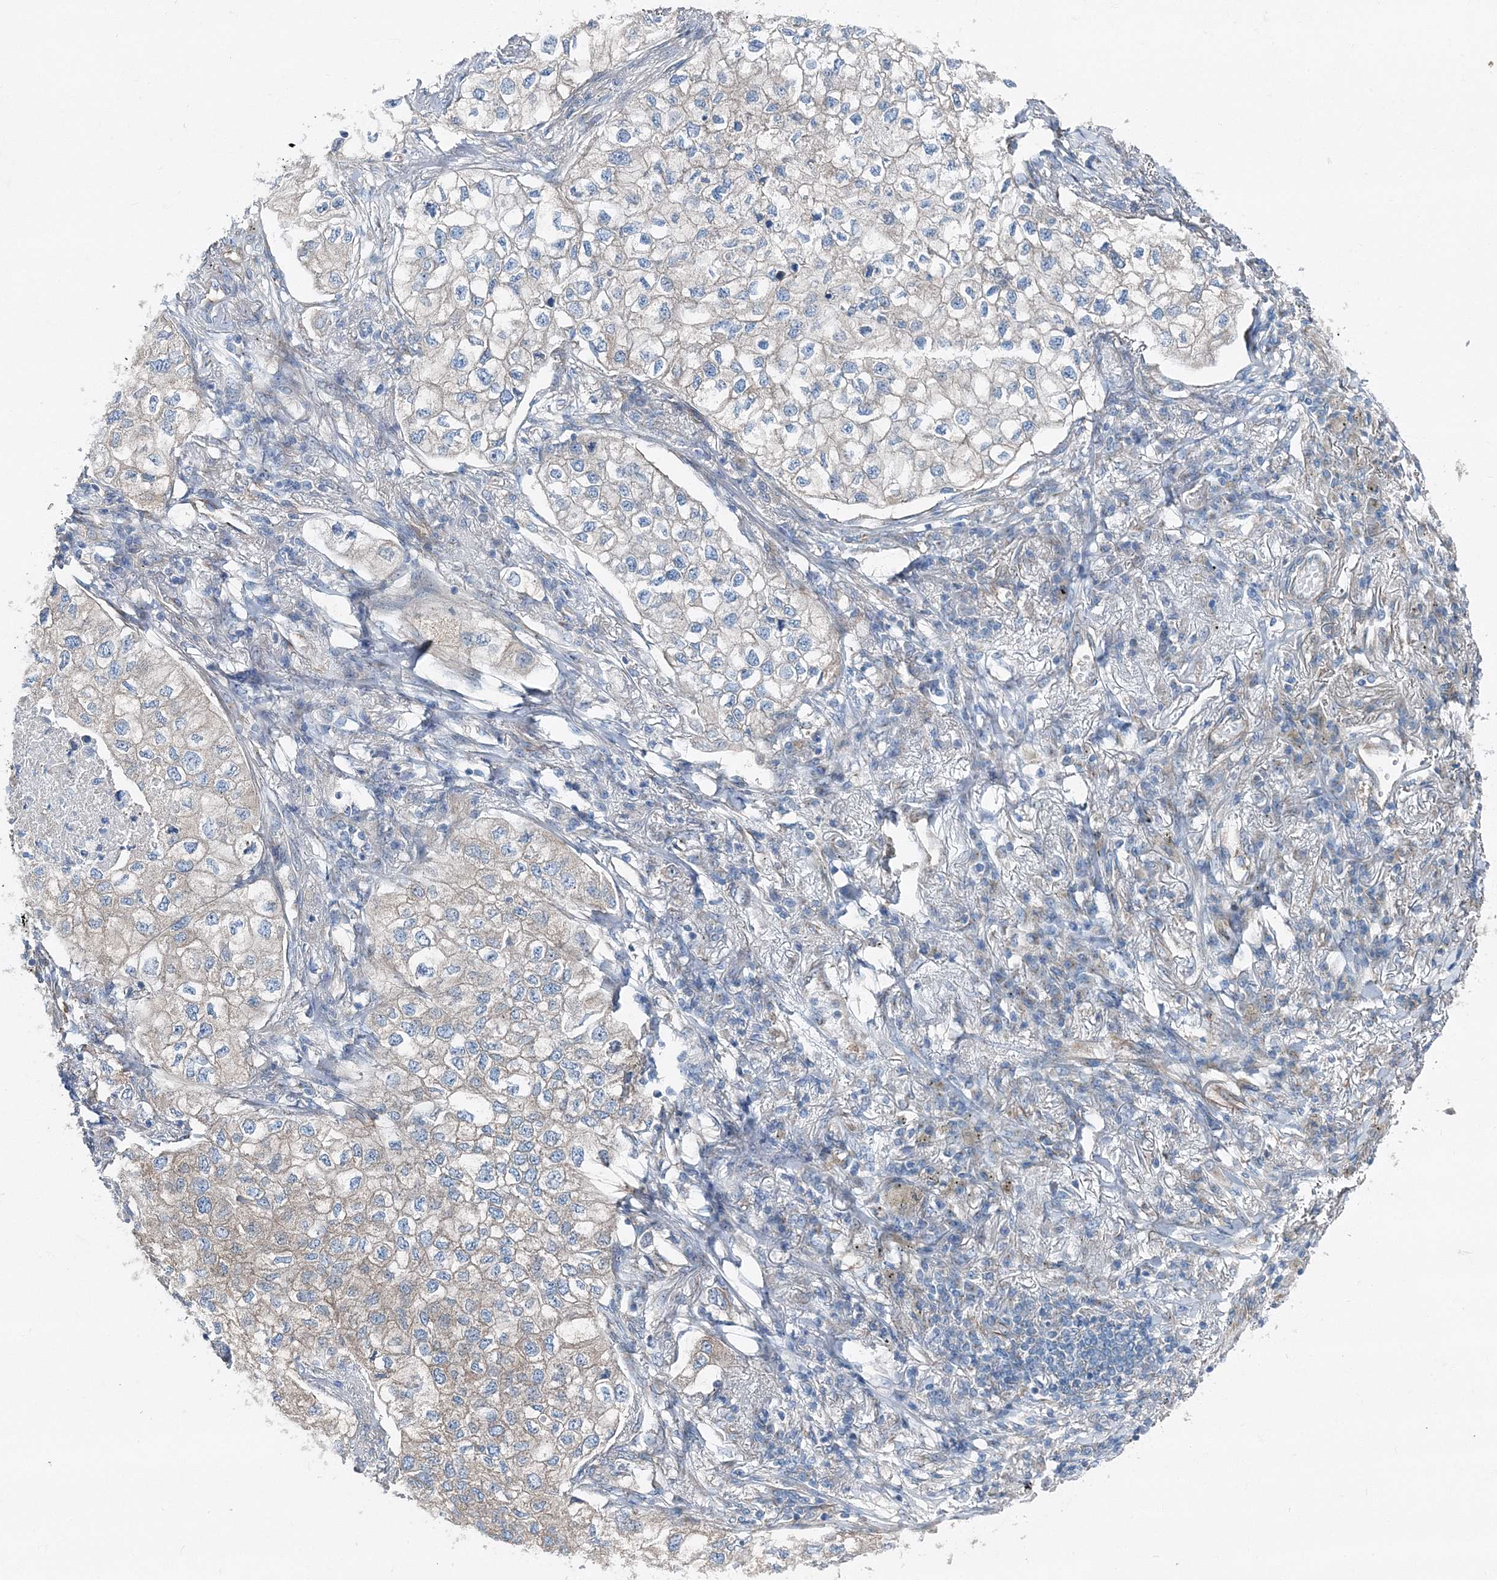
{"staining": {"intensity": "weak", "quantity": "<25%", "location": "cytoplasmic/membranous"}, "tissue": "lung cancer", "cell_type": "Tumor cells", "image_type": "cancer", "snomed": [{"axis": "morphology", "description": "Adenocarcinoma, NOS"}, {"axis": "topography", "description": "Lung"}], "caption": "IHC histopathology image of human lung cancer stained for a protein (brown), which demonstrates no expression in tumor cells. (DAB (3,3'-diaminobenzidine) immunohistochemistry visualized using brightfield microscopy, high magnification).", "gene": "MPHOSPH9", "patient": {"sex": "male", "age": 63}}